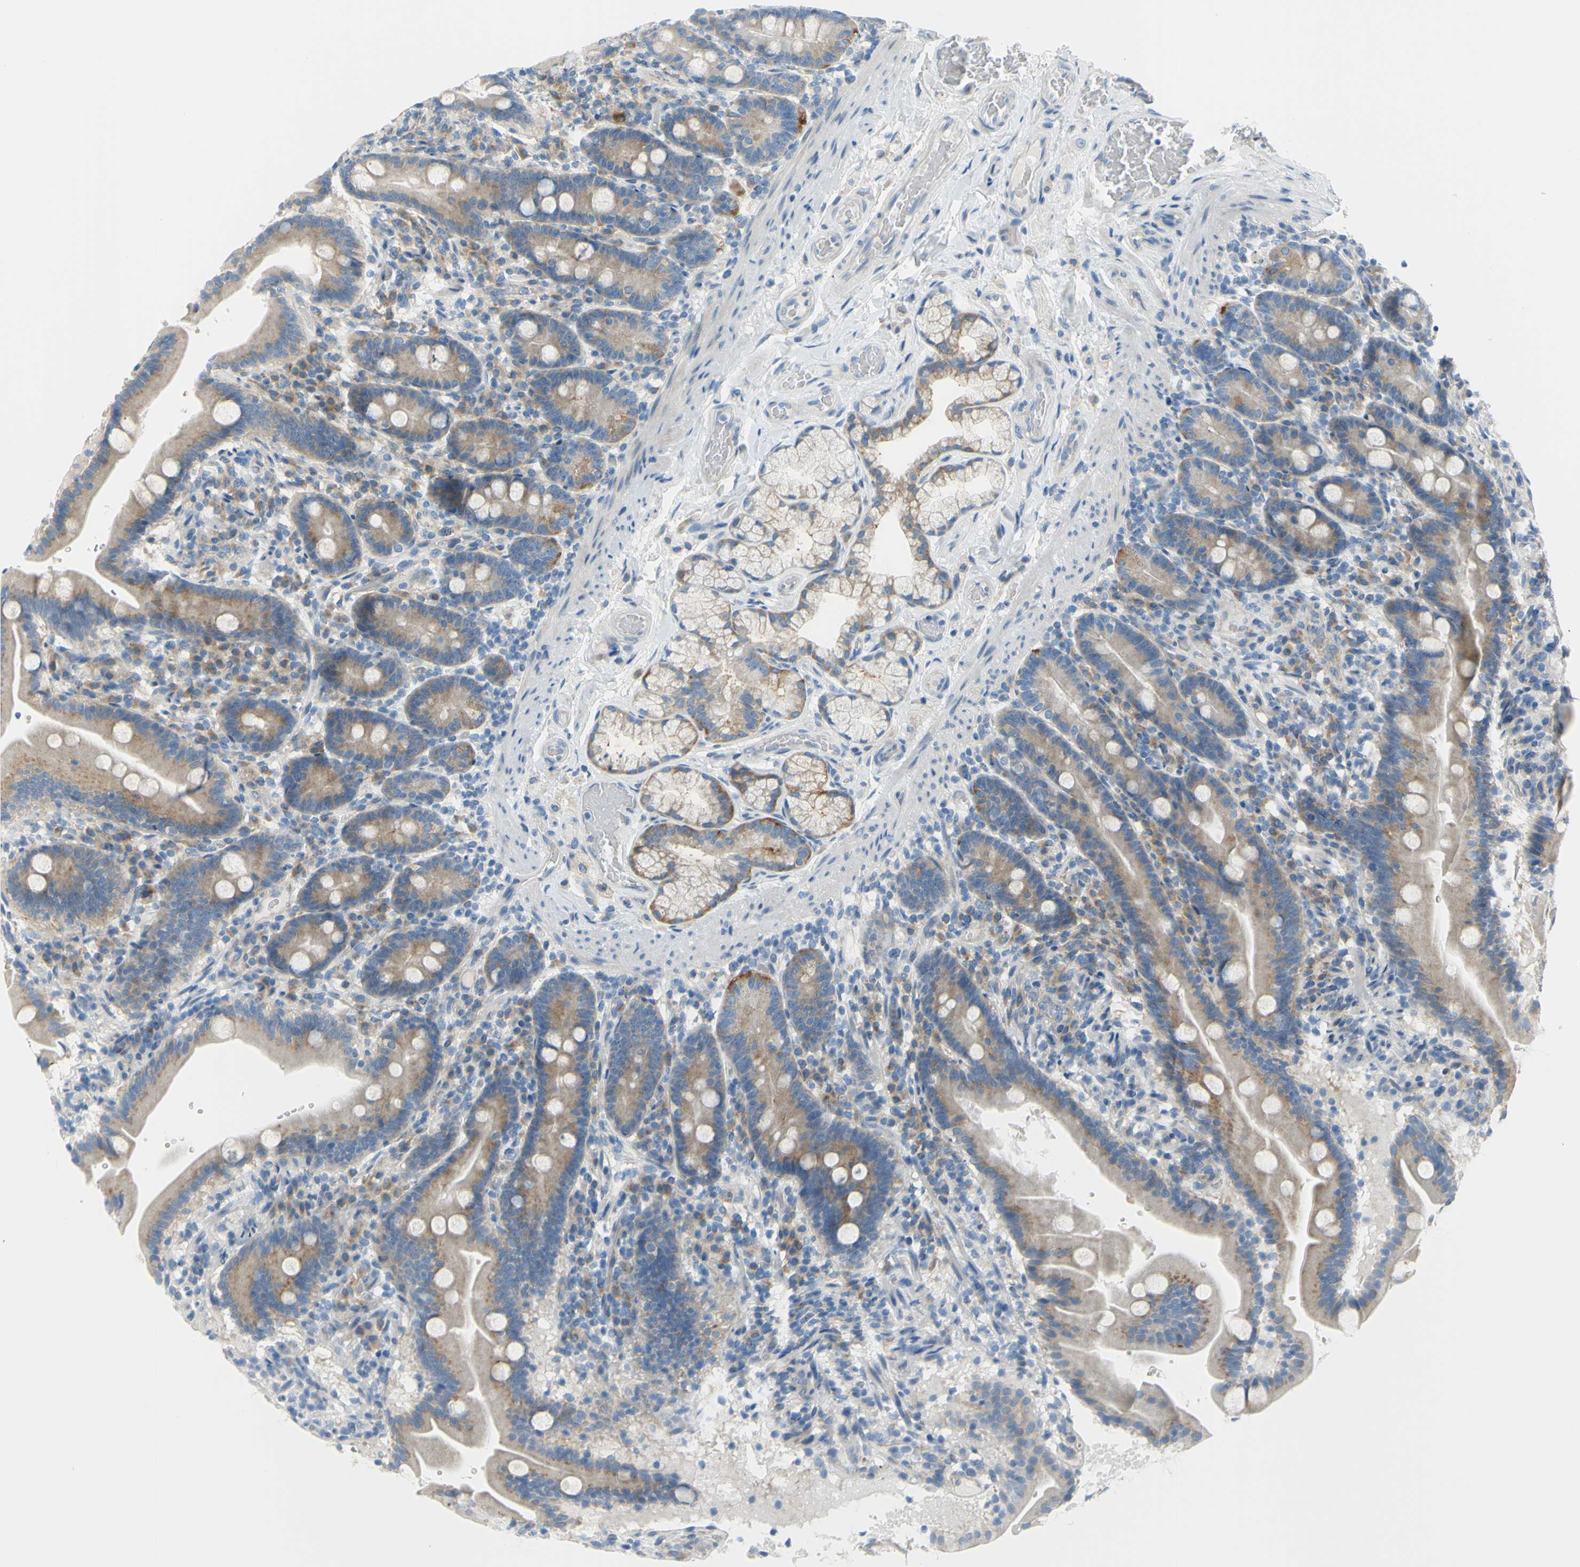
{"staining": {"intensity": "moderate", "quantity": ">75%", "location": "cytoplasmic/membranous"}, "tissue": "duodenum", "cell_type": "Glandular cells", "image_type": "normal", "snomed": [{"axis": "morphology", "description": "Normal tissue, NOS"}, {"axis": "topography", "description": "Duodenum"}], "caption": "Protein expression analysis of unremarkable human duodenum reveals moderate cytoplasmic/membranous positivity in approximately >75% of glandular cells.", "gene": "FRMD4B", "patient": {"sex": "male", "age": 54}}